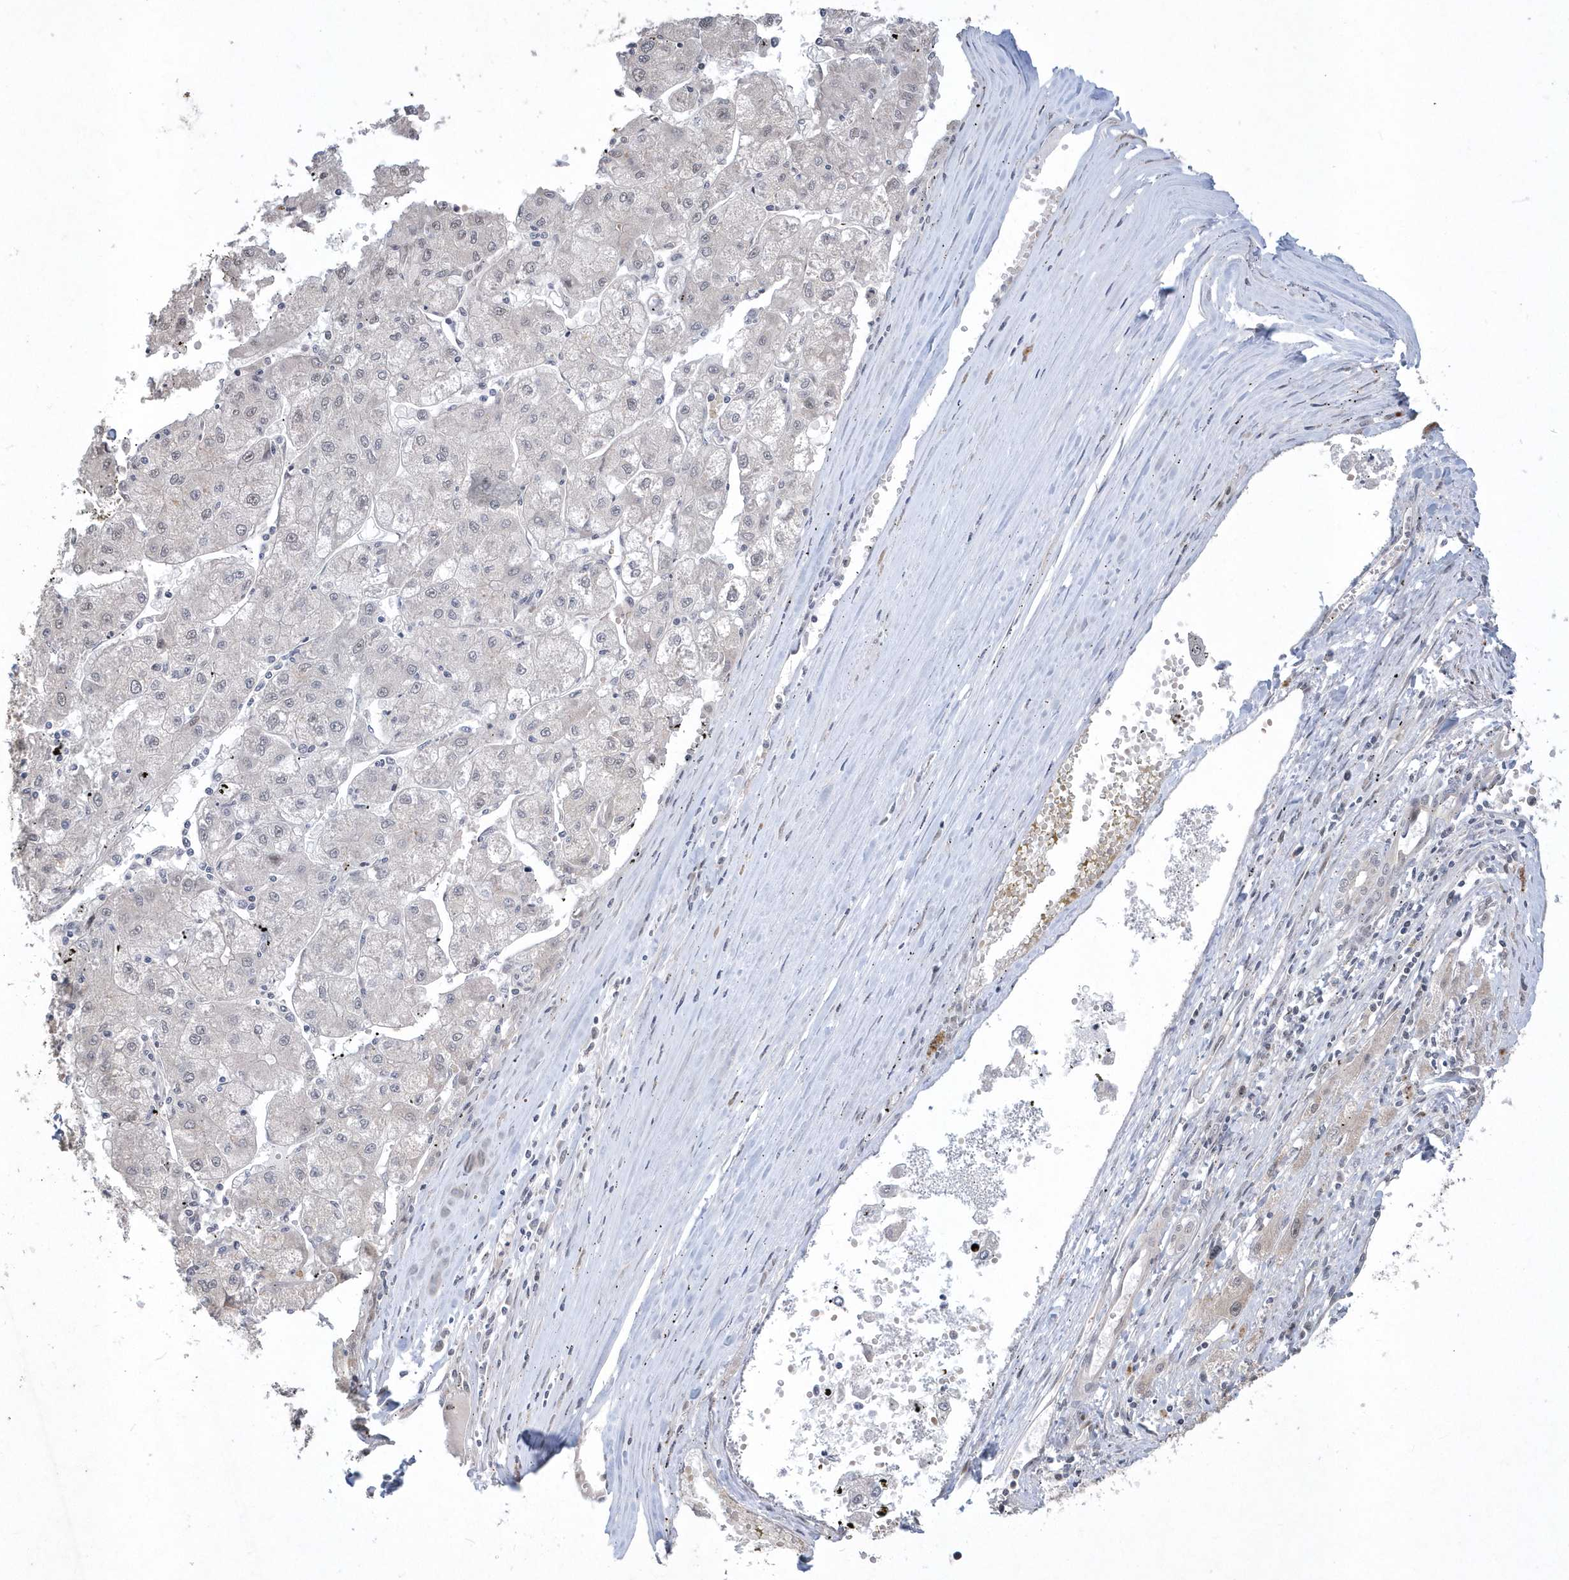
{"staining": {"intensity": "negative", "quantity": "none", "location": "none"}, "tissue": "liver cancer", "cell_type": "Tumor cells", "image_type": "cancer", "snomed": [{"axis": "morphology", "description": "Carcinoma, Hepatocellular, NOS"}, {"axis": "topography", "description": "Liver"}], "caption": "Immunohistochemistry histopathology image of neoplastic tissue: liver hepatocellular carcinoma stained with DAB (3,3'-diaminobenzidine) reveals no significant protein staining in tumor cells.", "gene": "TSPEAR", "patient": {"sex": "male", "age": 72}}